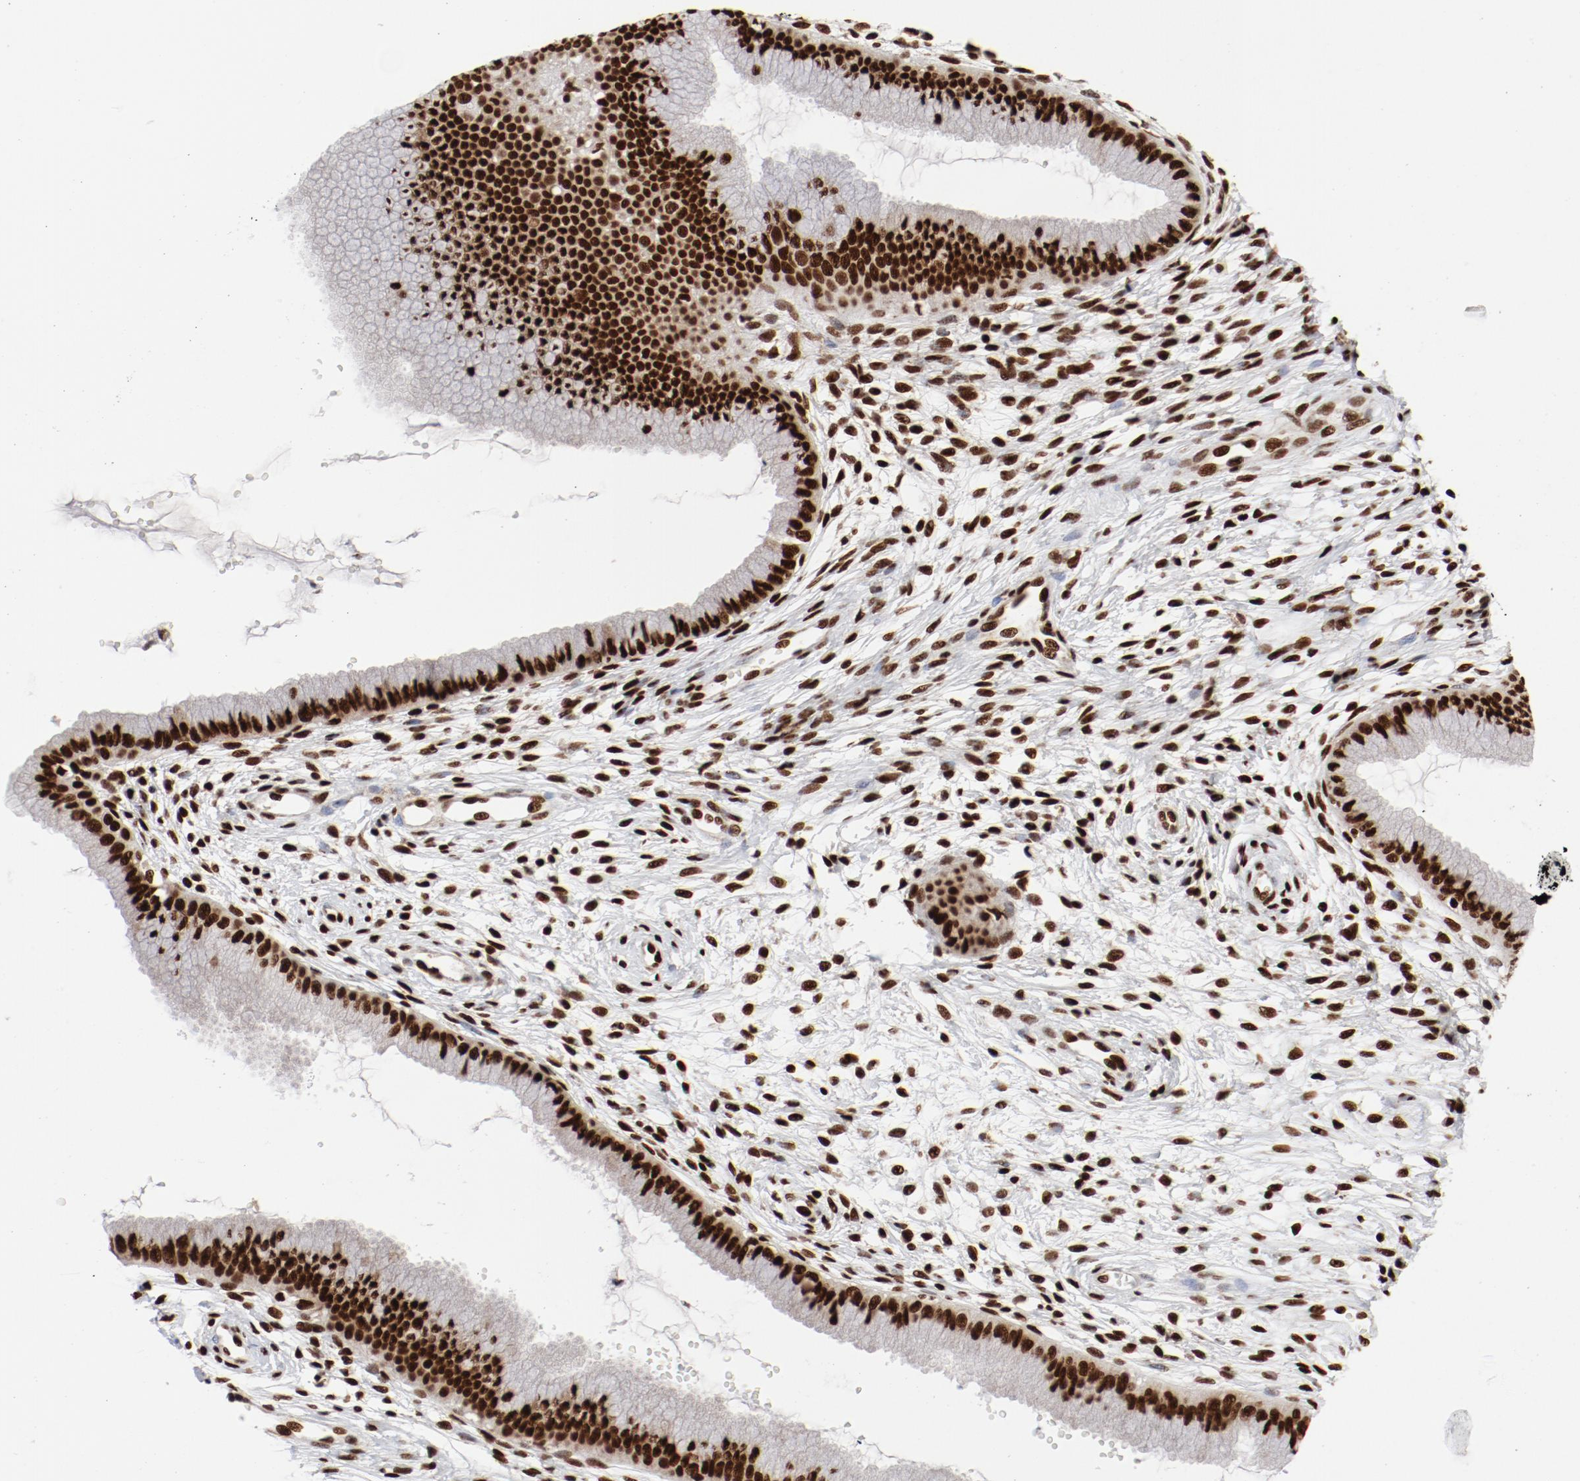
{"staining": {"intensity": "strong", "quantity": ">75%", "location": "nuclear"}, "tissue": "cervix", "cell_type": "Glandular cells", "image_type": "normal", "snomed": [{"axis": "morphology", "description": "Normal tissue, NOS"}, {"axis": "topography", "description": "Cervix"}], "caption": "Immunohistochemistry of normal cervix shows high levels of strong nuclear positivity in approximately >75% of glandular cells.", "gene": "NFYB", "patient": {"sex": "female", "age": 39}}